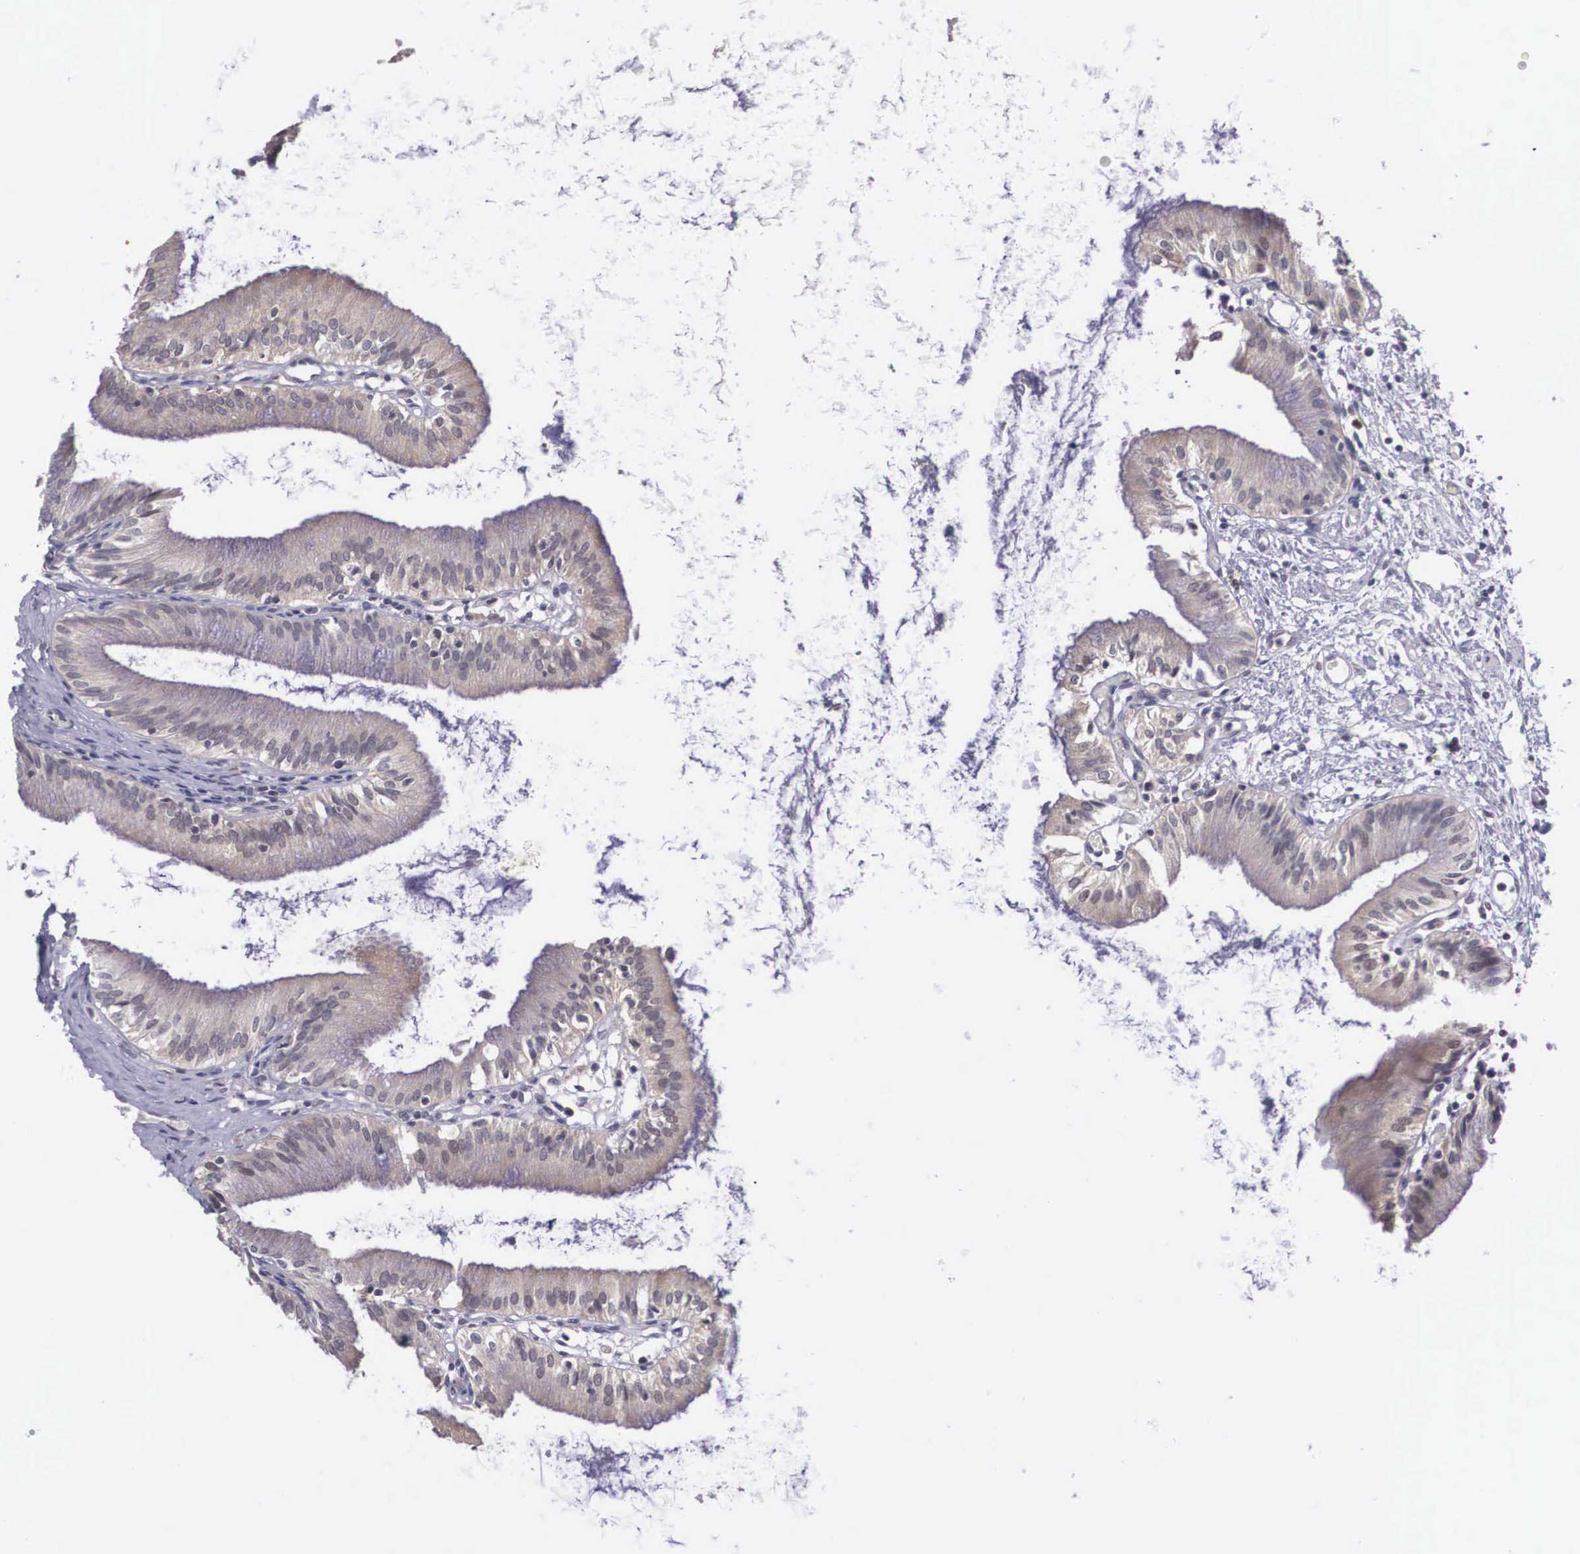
{"staining": {"intensity": "moderate", "quantity": ">75%", "location": "cytoplasmic/membranous,nuclear"}, "tissue": "gallbladder", "cell_type": "Glandular cells", "image_type": "normal", "snomed": [{"axis": "morphology", "description": "Normal tissue, NOS"}, {"axis": "topography", "description": "Gallbladder"}], "caption": "Immunohistochemical staining of normal human gallbladder shows moderate cytoplasmic/membranous,nuclear protein staining in approximately >75% of glandular cells. The protein is stained brown, and the nuclei are stained in blue (DAB IHC with brightfield microscopy, high magnification).", "gene": "NINL", "patient": {"sex": "male", "age": 58}}